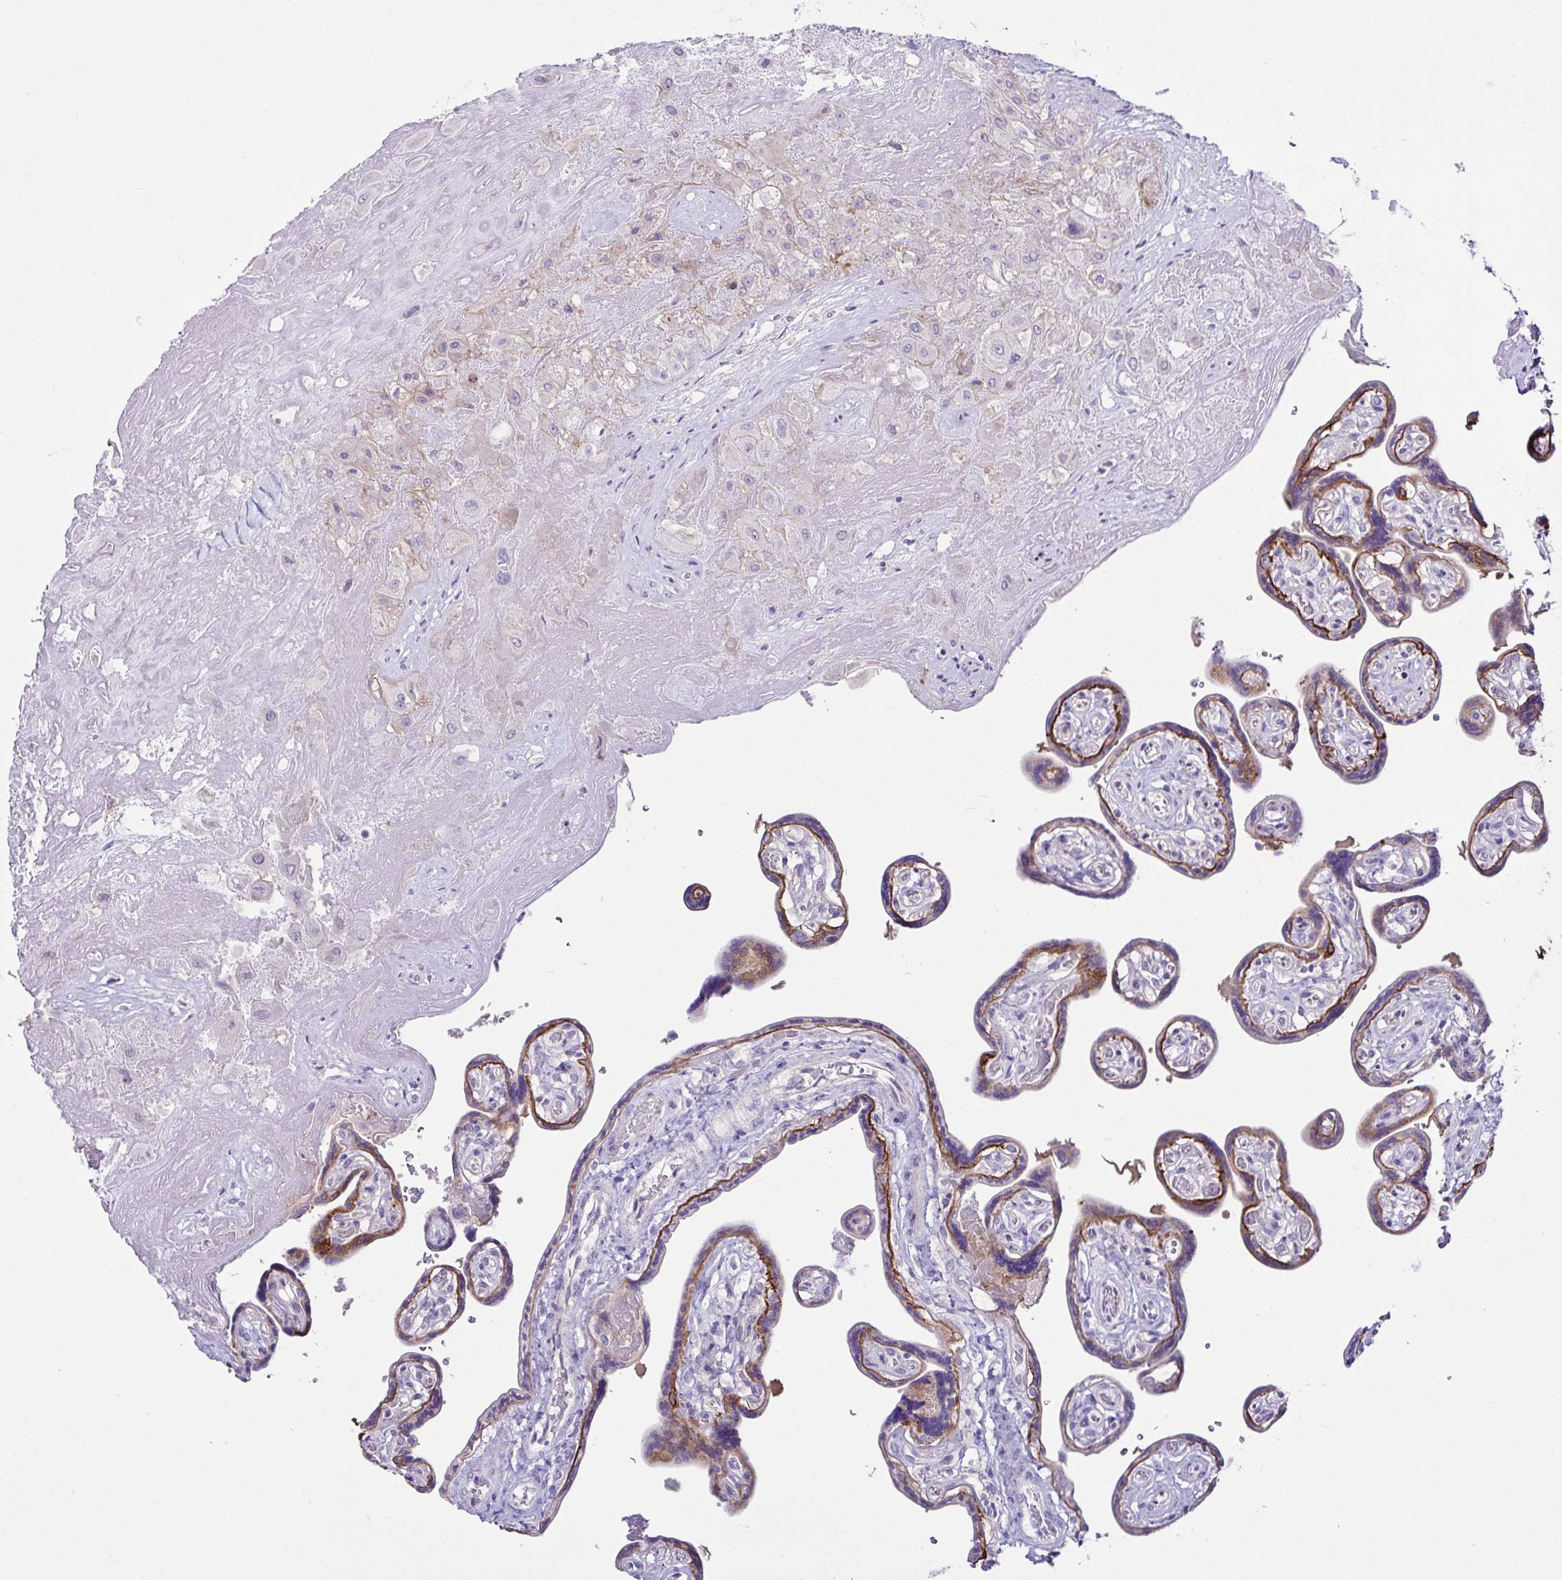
{"staining": {"intensity": "negative", "quantity": "none", "location": "none"}, "tissue": "placenta", "cell_type": "Decidual cells", "image_type": "normal", "snomed": [{"axis": "morphology", "description": "Normal tissue, NOS"}, {"axis": "topography", "description": "Placenta"}], "caption": "The immunohistochemistry (IHC) image has no significant positivity in decidual cells of placenta.", "gene": "D2HGDH", "patient": {"sex": "female", "age": 32}}